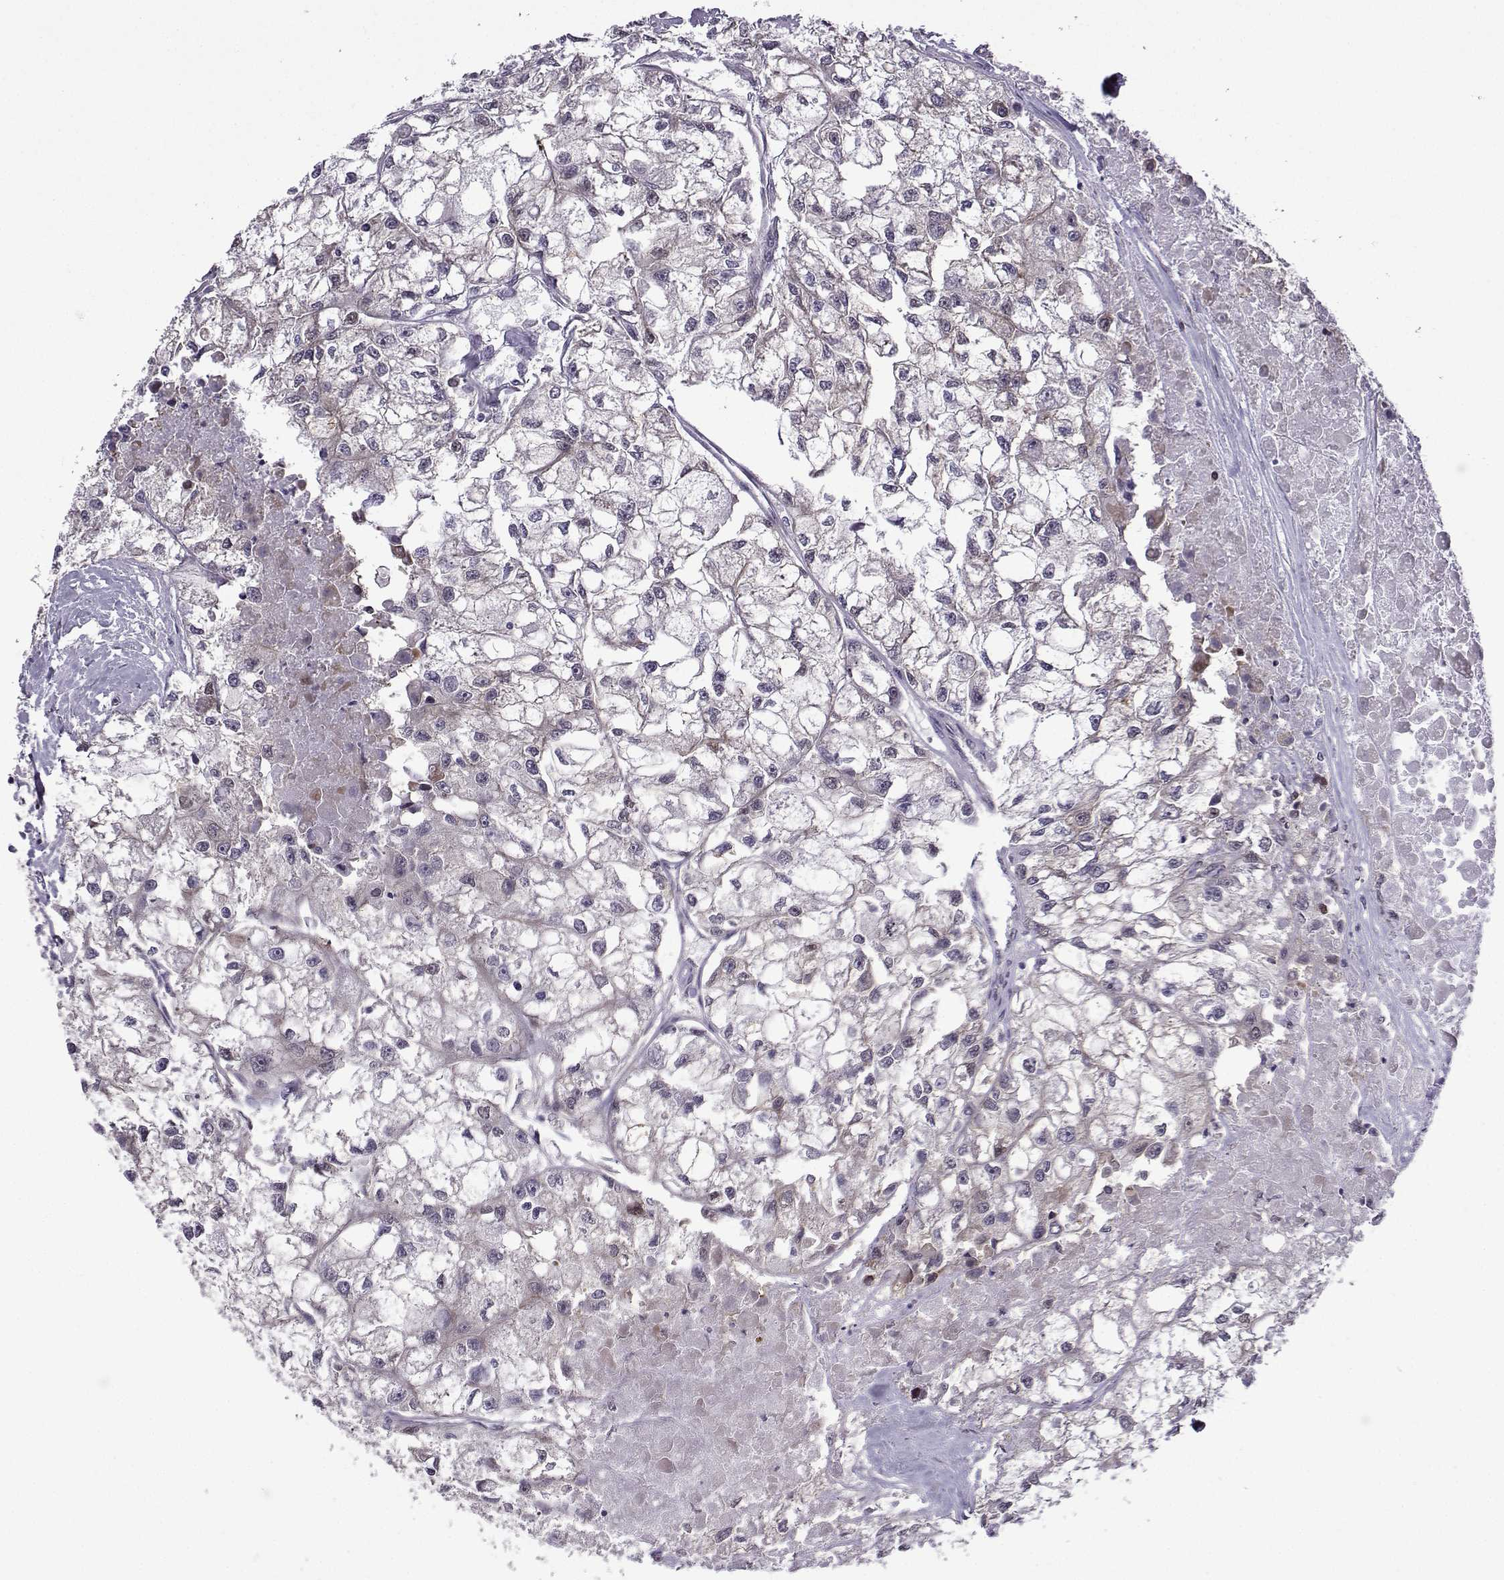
{"staining": {"intensity": "negative", "quantity": "none", "location": "none"}, "tissue": "renal cancer", "cell_type": "Tumor cells", "image_type": "cancer", "snomed": [{"axis": "morphology", "description": "Adenocarcinoma, NOS"}, {"axis": "topography", "description": "Kidney"}], "caption": "Immunohistochemical staining of renal cancer (adenocarcinoma) displays no significant positivity in tumor cells.", "gene": "FGF3", "patient": {"sex": "male", "age": 56}}